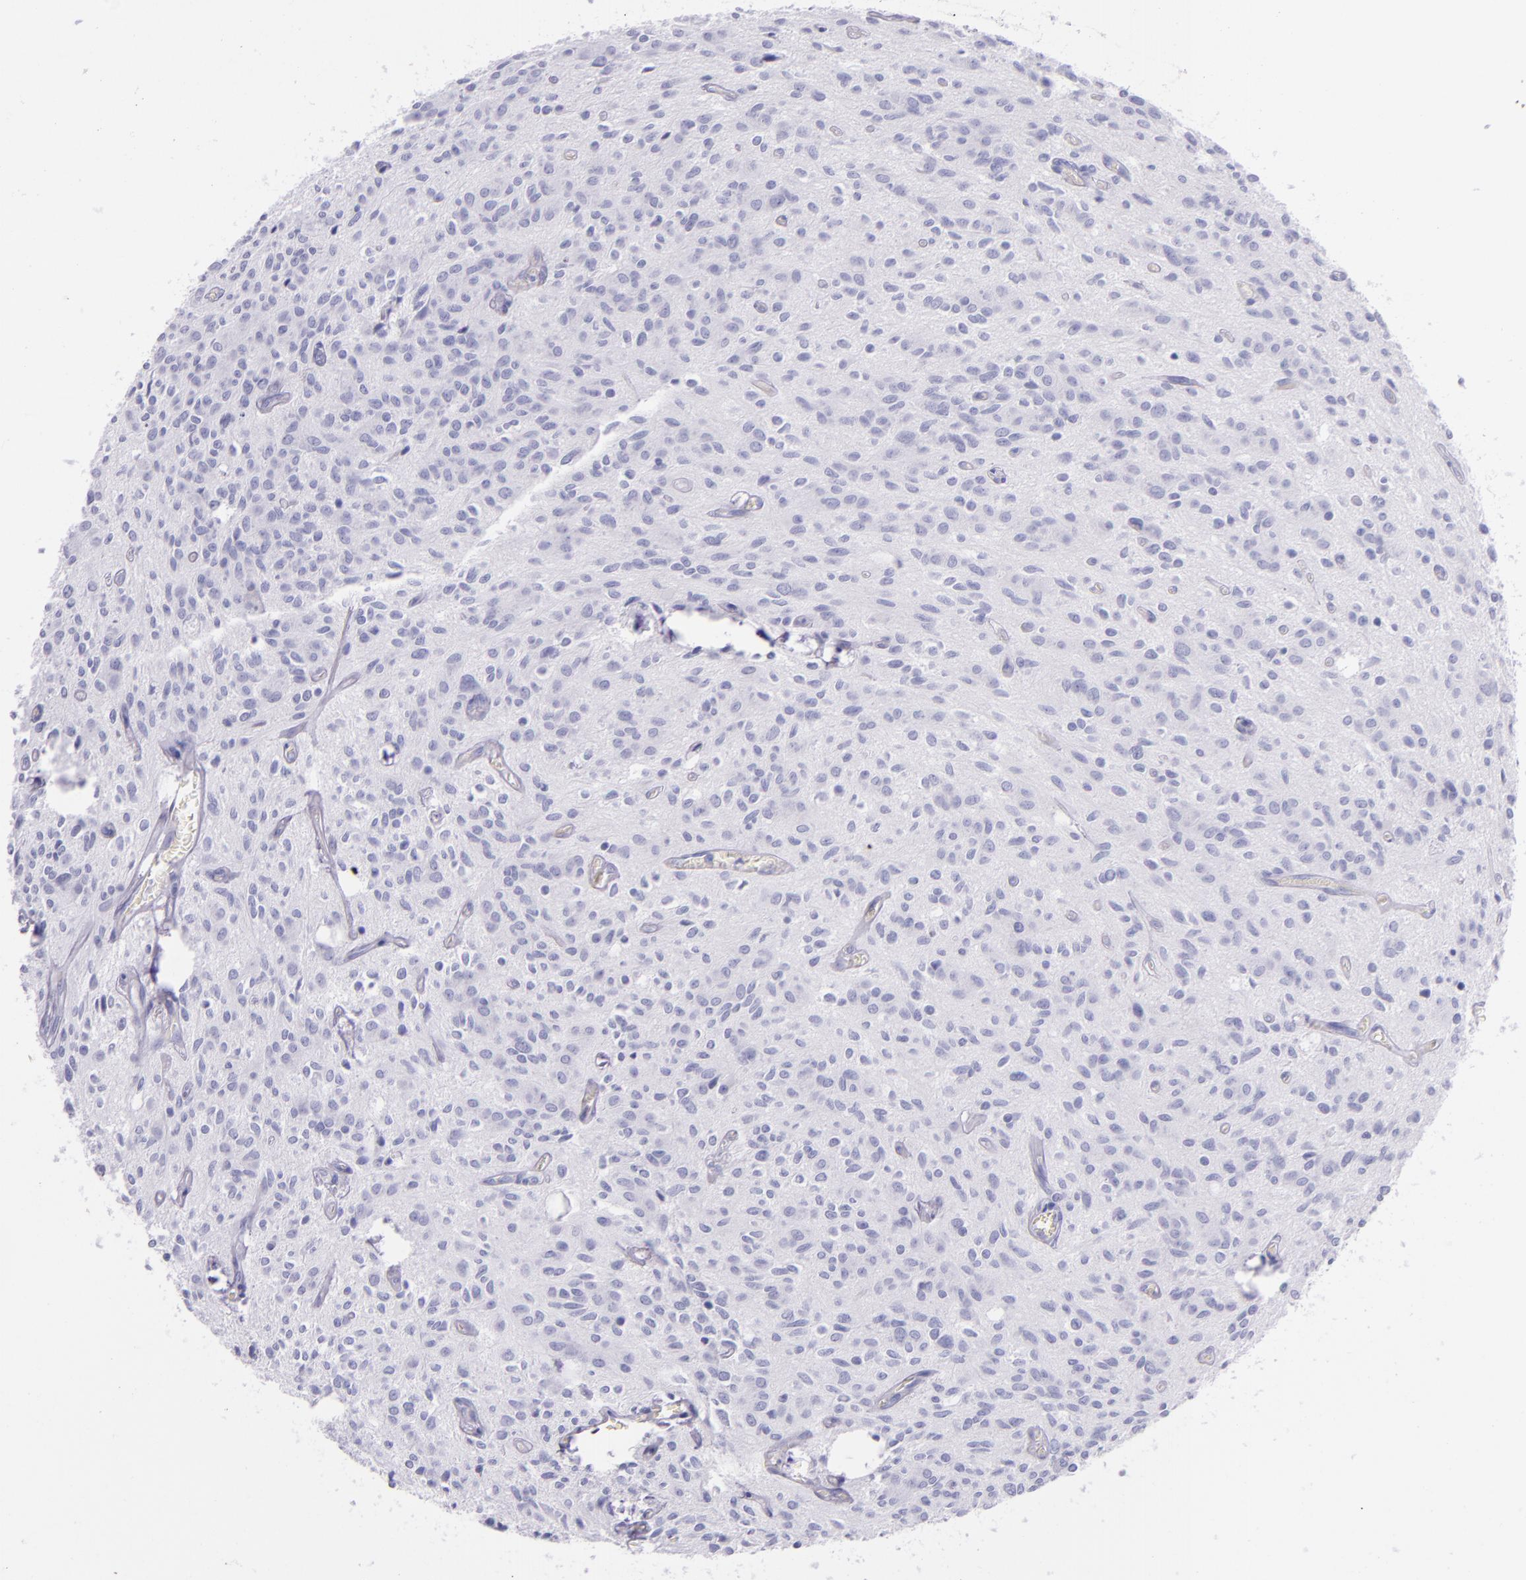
{"staining": {"intensity": "negative", "quantity": "none", "location": "none"}, "tissue": "glioma", "cell_type": "Tumor cells", "image_type": "cancer", "snomed": [{"axis": "morphology", "description": "Glioma, malignant, Low grade"}, {"axis": "topography", "description": "Brain"}], "caption": "Tumor cells are negative for brown protein staining in malignant low-grade glioma. (DAB immunohistochemistry with hematoxylin counter stain).", "gene": "SFTPB", "patient": {"sex": "female", "age": 15}}